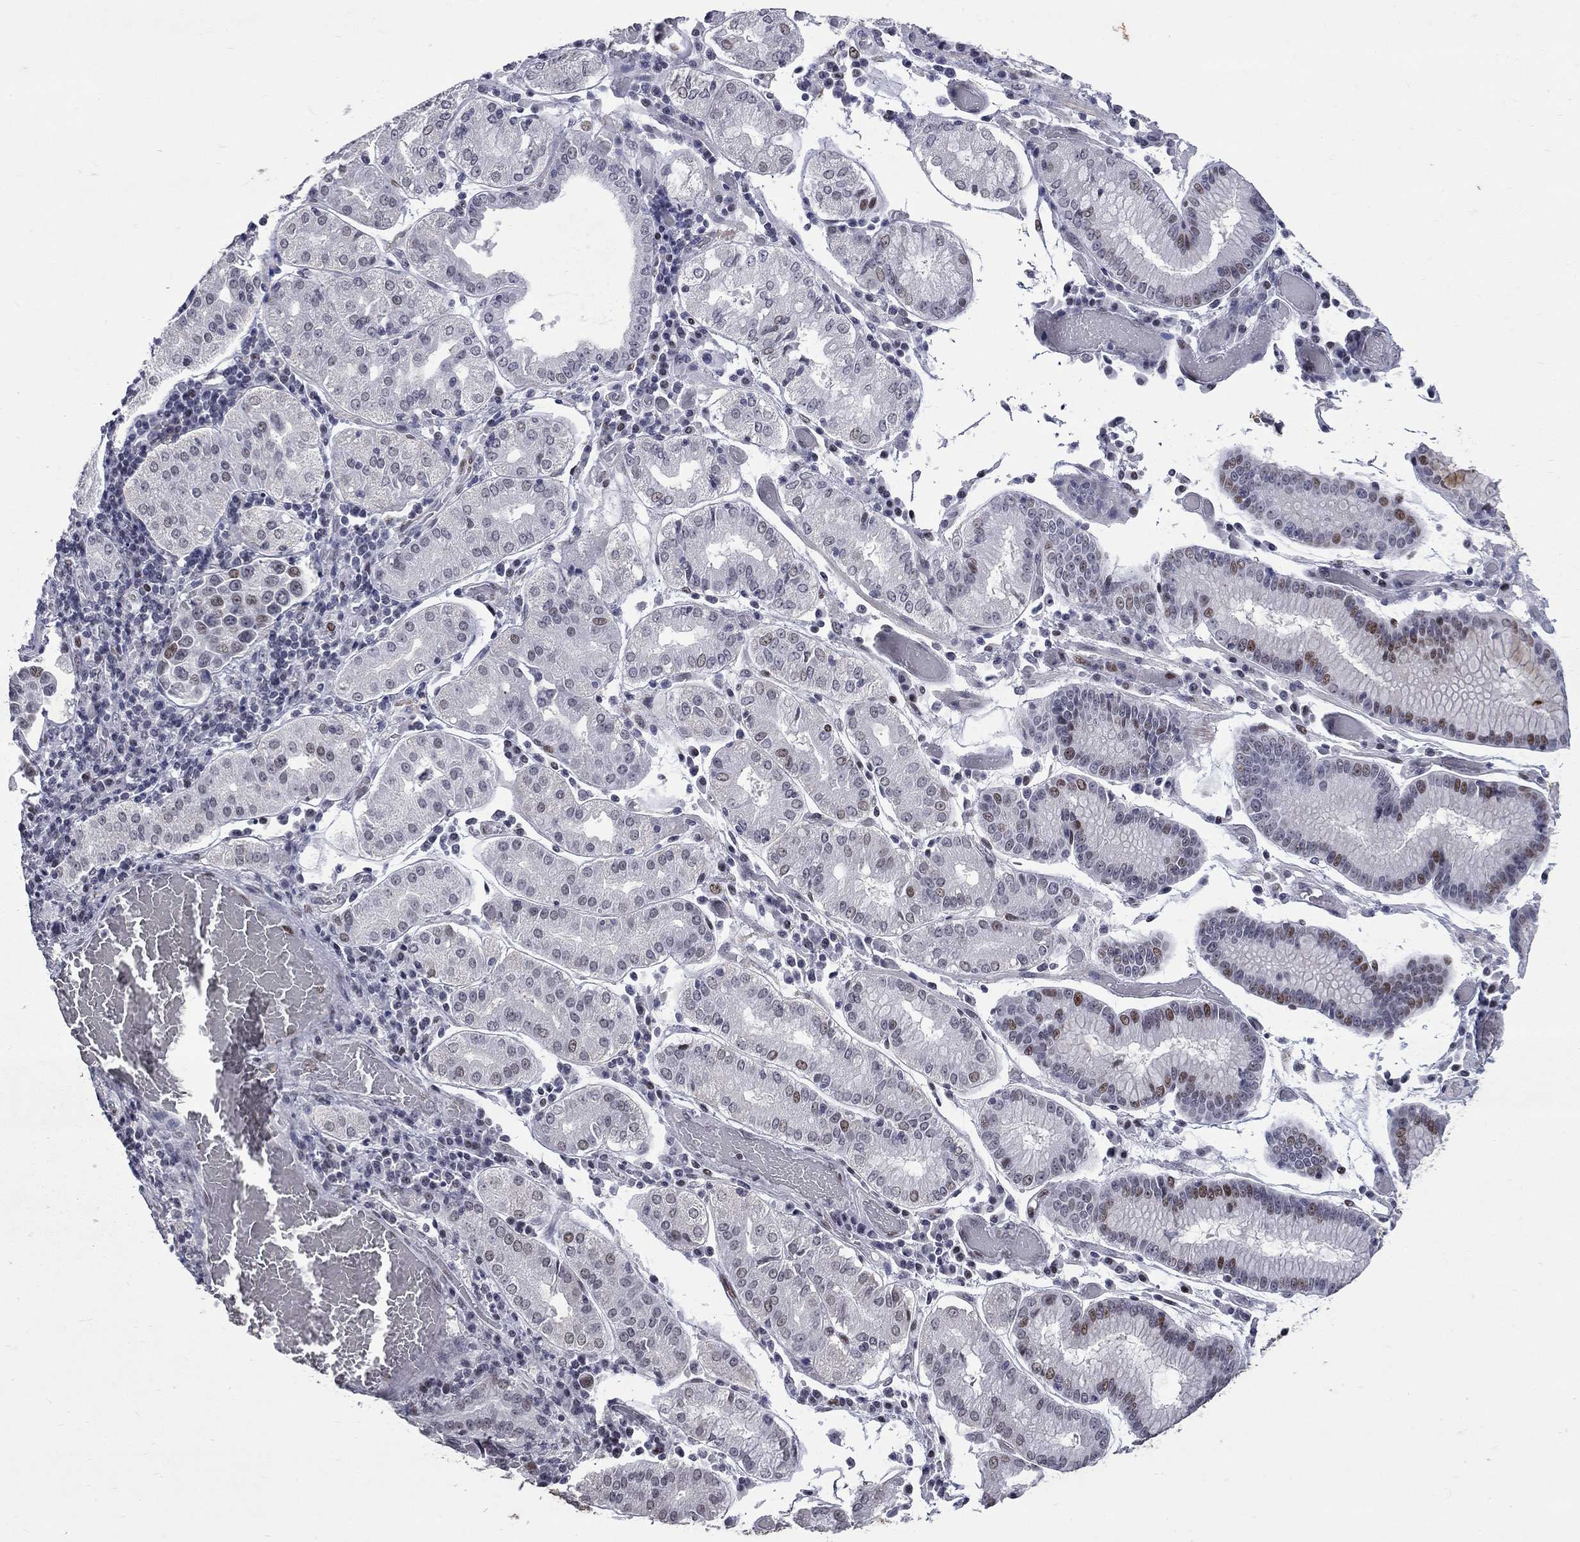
{"staining": {"intensity": "strong", "quantity": "<25%", "location": "nuclear"}, "tissue": "stomach cancer", "cell_type": "Tumor cells", "image_type": "cancer", "snomed": [{"axis": "morphology", "description": "Adenocarcinoma, NOS"}, {"axis": "topography", "description": "Stomach"}], "caption": "High-magnification brightfield microscopy of adenocarcinoma (stomach) stained with DAB (brown) and counterstained with hematoxylin (blue). tumor cells exhibit strong nuclear staining is identified in about<25% of cells.", "gene": "ZNF154", "patient": {"sex": "male", "age": 93}}